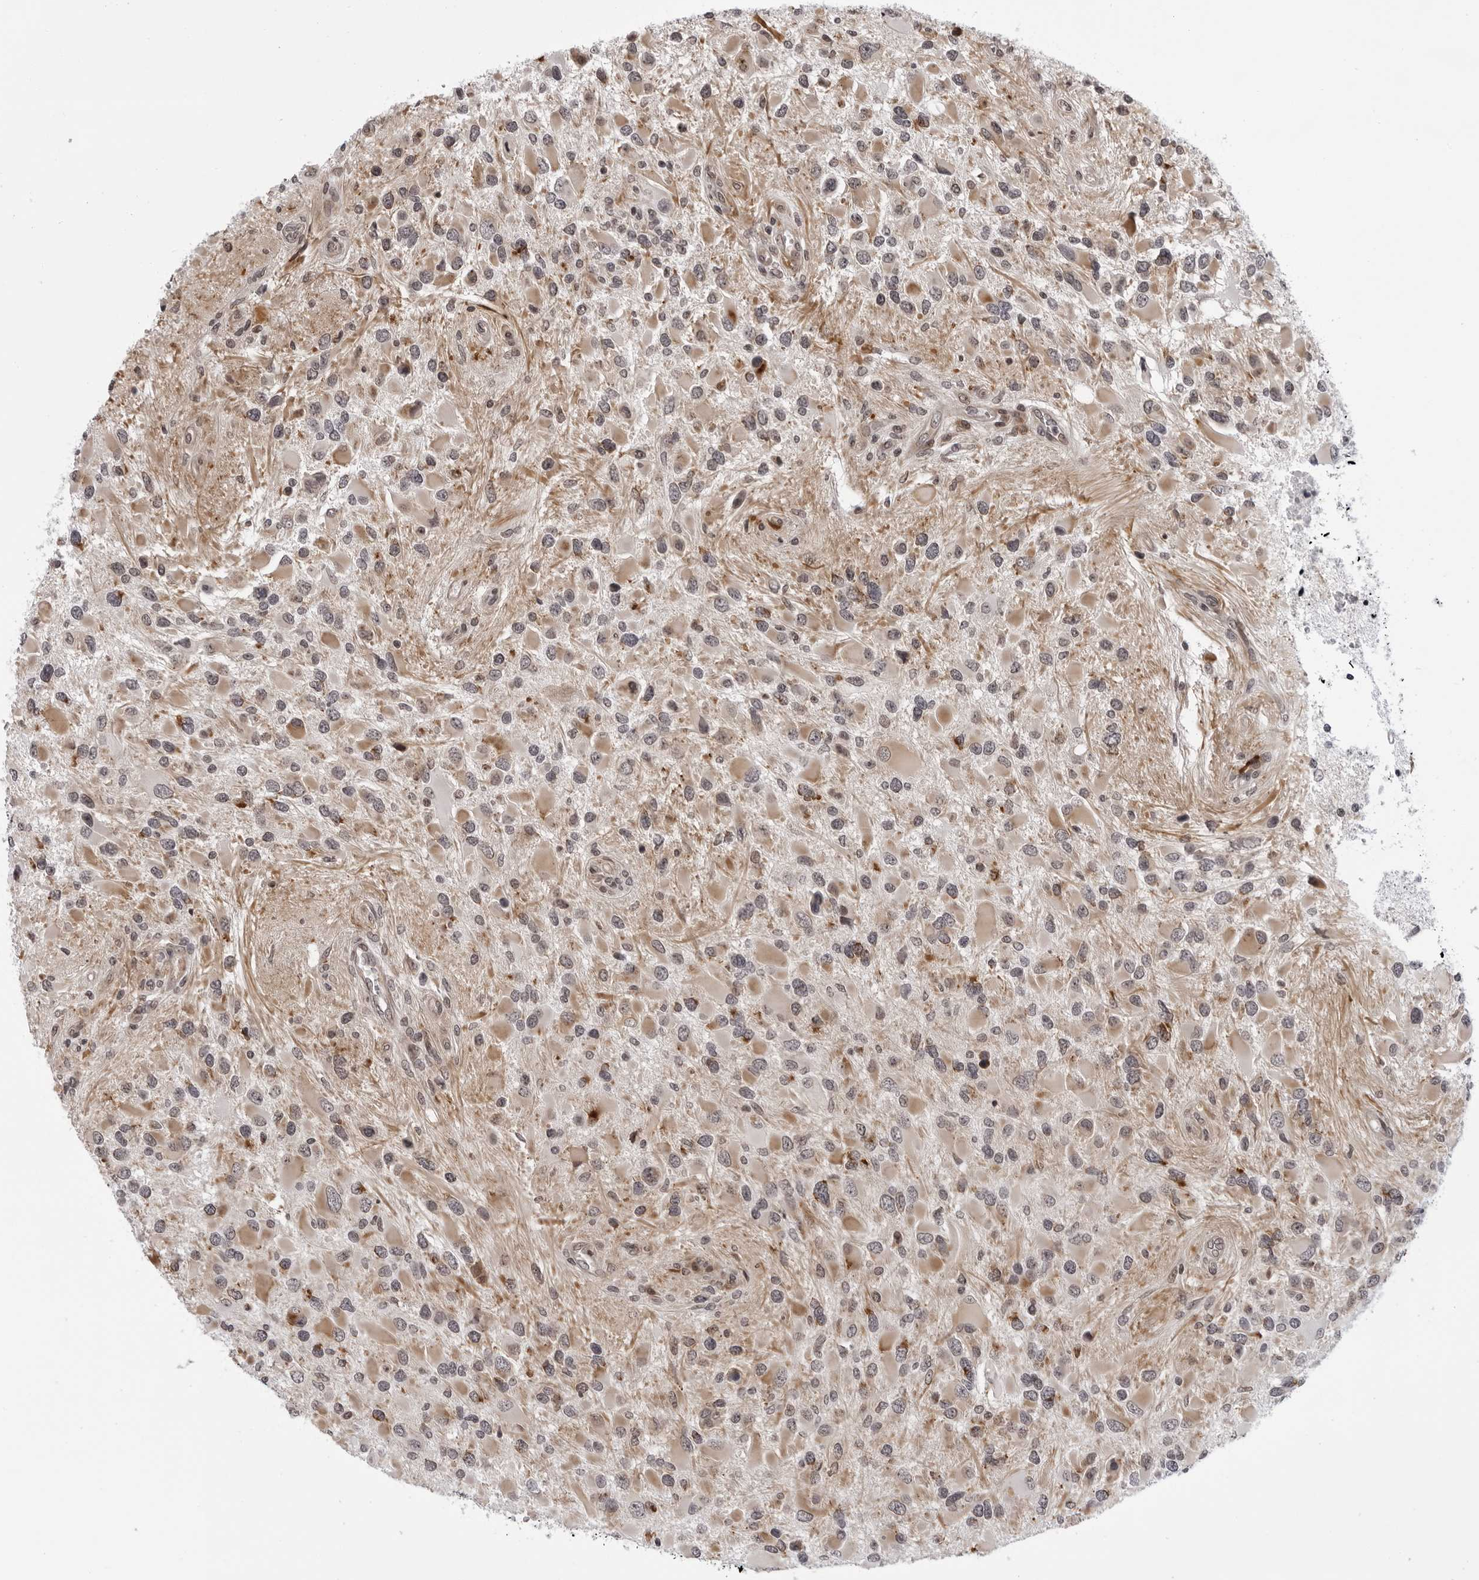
{"staining": {"intensity": "weak", "quantity": "25%-75%", "location": "cytoplasmic/membranous"}, "tissue": "glioma", "cell_type": "Tumor cells", "image_type": "cancer", "snomed": [{"axis": "morphology", "description": "Glioma, malignant, High grade"}, {"axis": "topography", "description": "Brain"}], "caption": "Weak cytoplasmic/membranous expression for a protein is present in about 25%-75% of tumor cells of glioma using immunohistochemistry (IHC).", "gene": "GCSAML", "patient": {"sex": "male", "age": 53}}